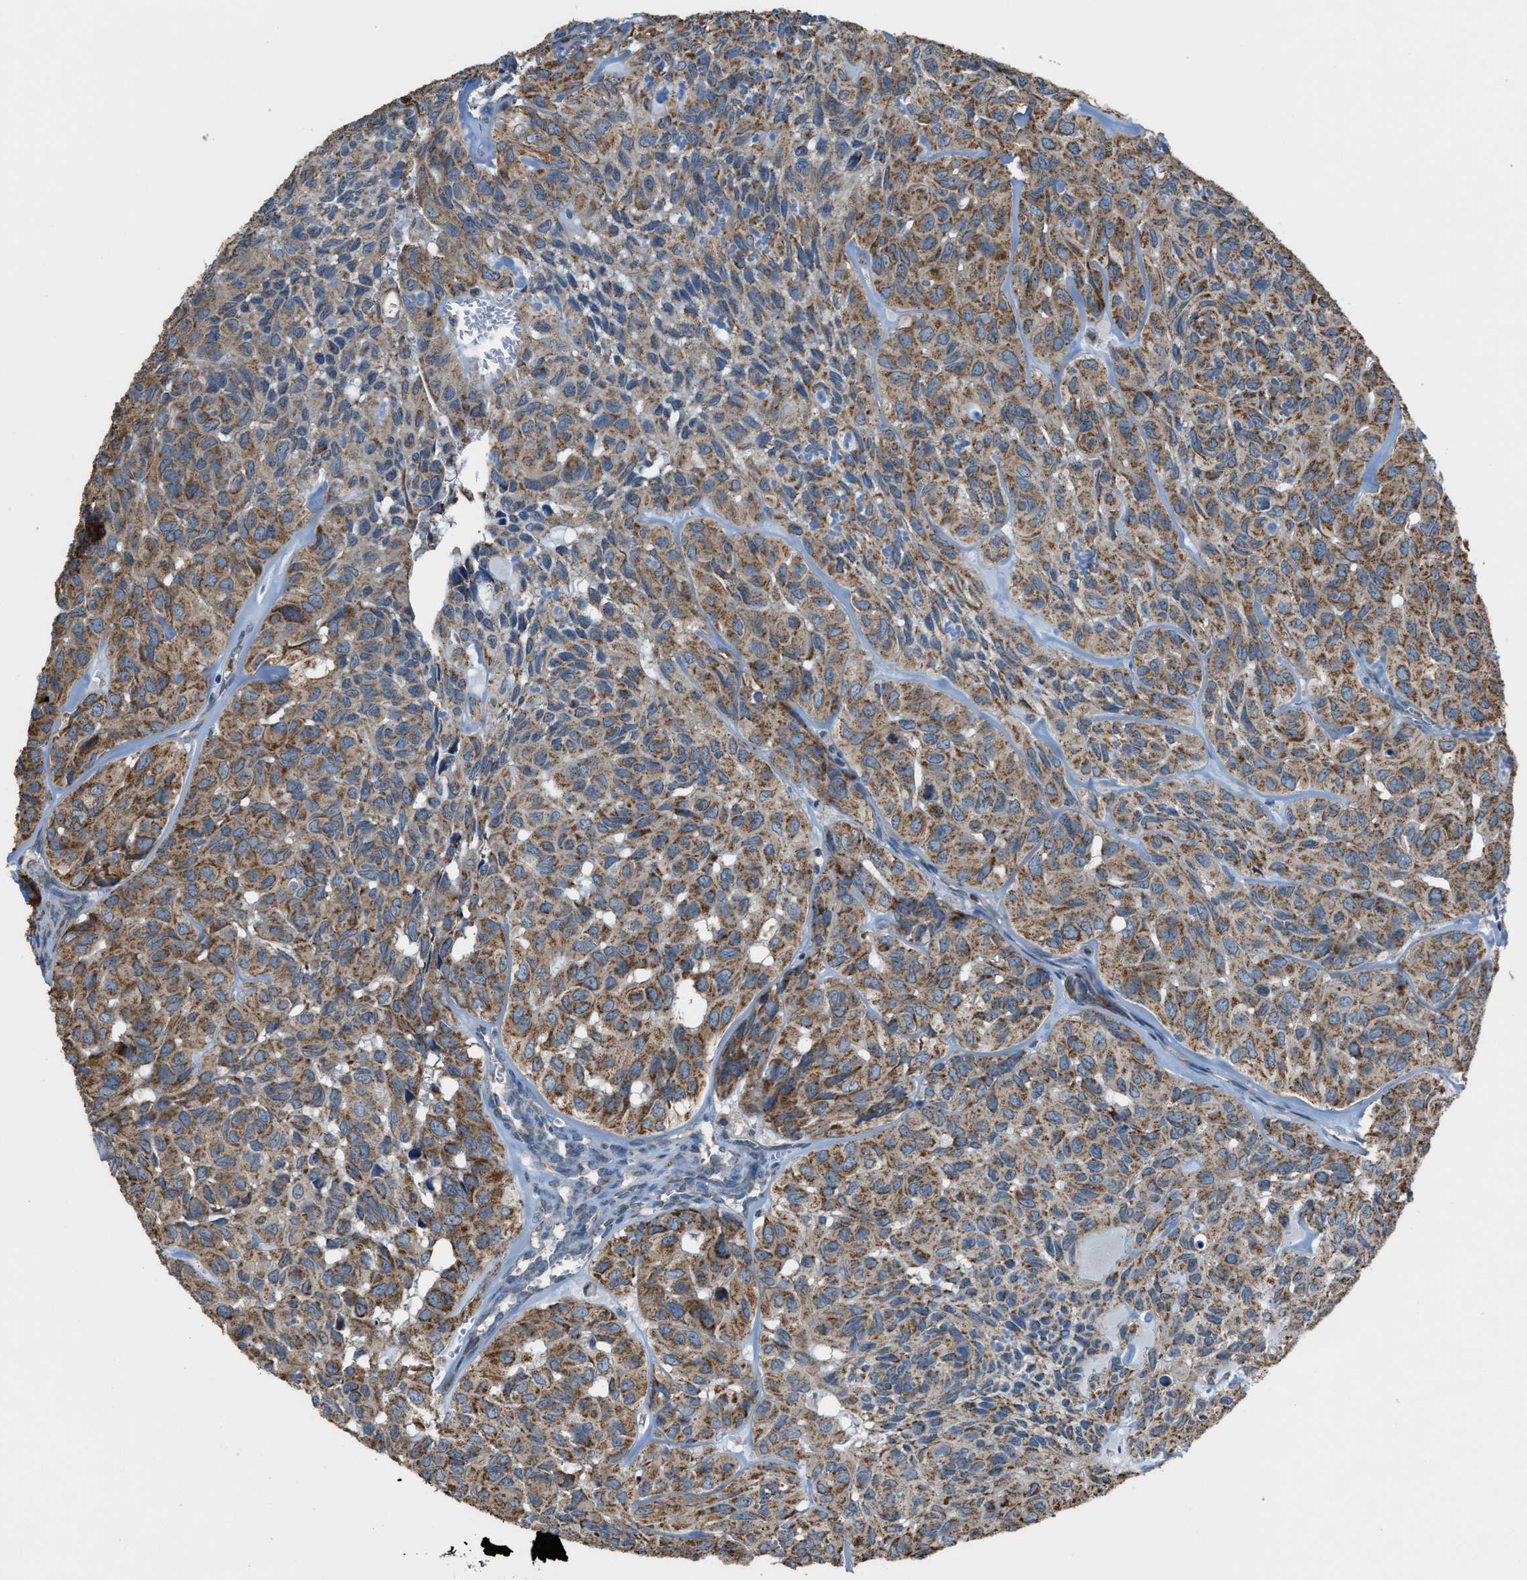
{"staining": {"intensity": "moderate", "quantity": ">75%", "location": "cytoplasmic/membranous"}, "tissue": "head and neck cancer", "cell_type": "Tumor cells", "image_type": "cancer", "snomed": [{"axis": "morphology", "description": "Adenocarcinoma, NOS"}, {"axis": "topography", "description": "Salivary gland, NOS"}, {"axis": "topography", "description": "Head-Neck"}], "caption": "Protein staining of adenocarcinoma (head and neck) tissue demonstrates moderate cytoplasmic/membranous staining in about >75% of tumor cells. The staining is performed using DAB (3,3'-diaminobenzidine) brown chromogen to label protein expression. The nuclei are counter-stained blue using hematoxylin.", "gene": "SLC25A11", "patient": {"sex": "female", "age": 76}}